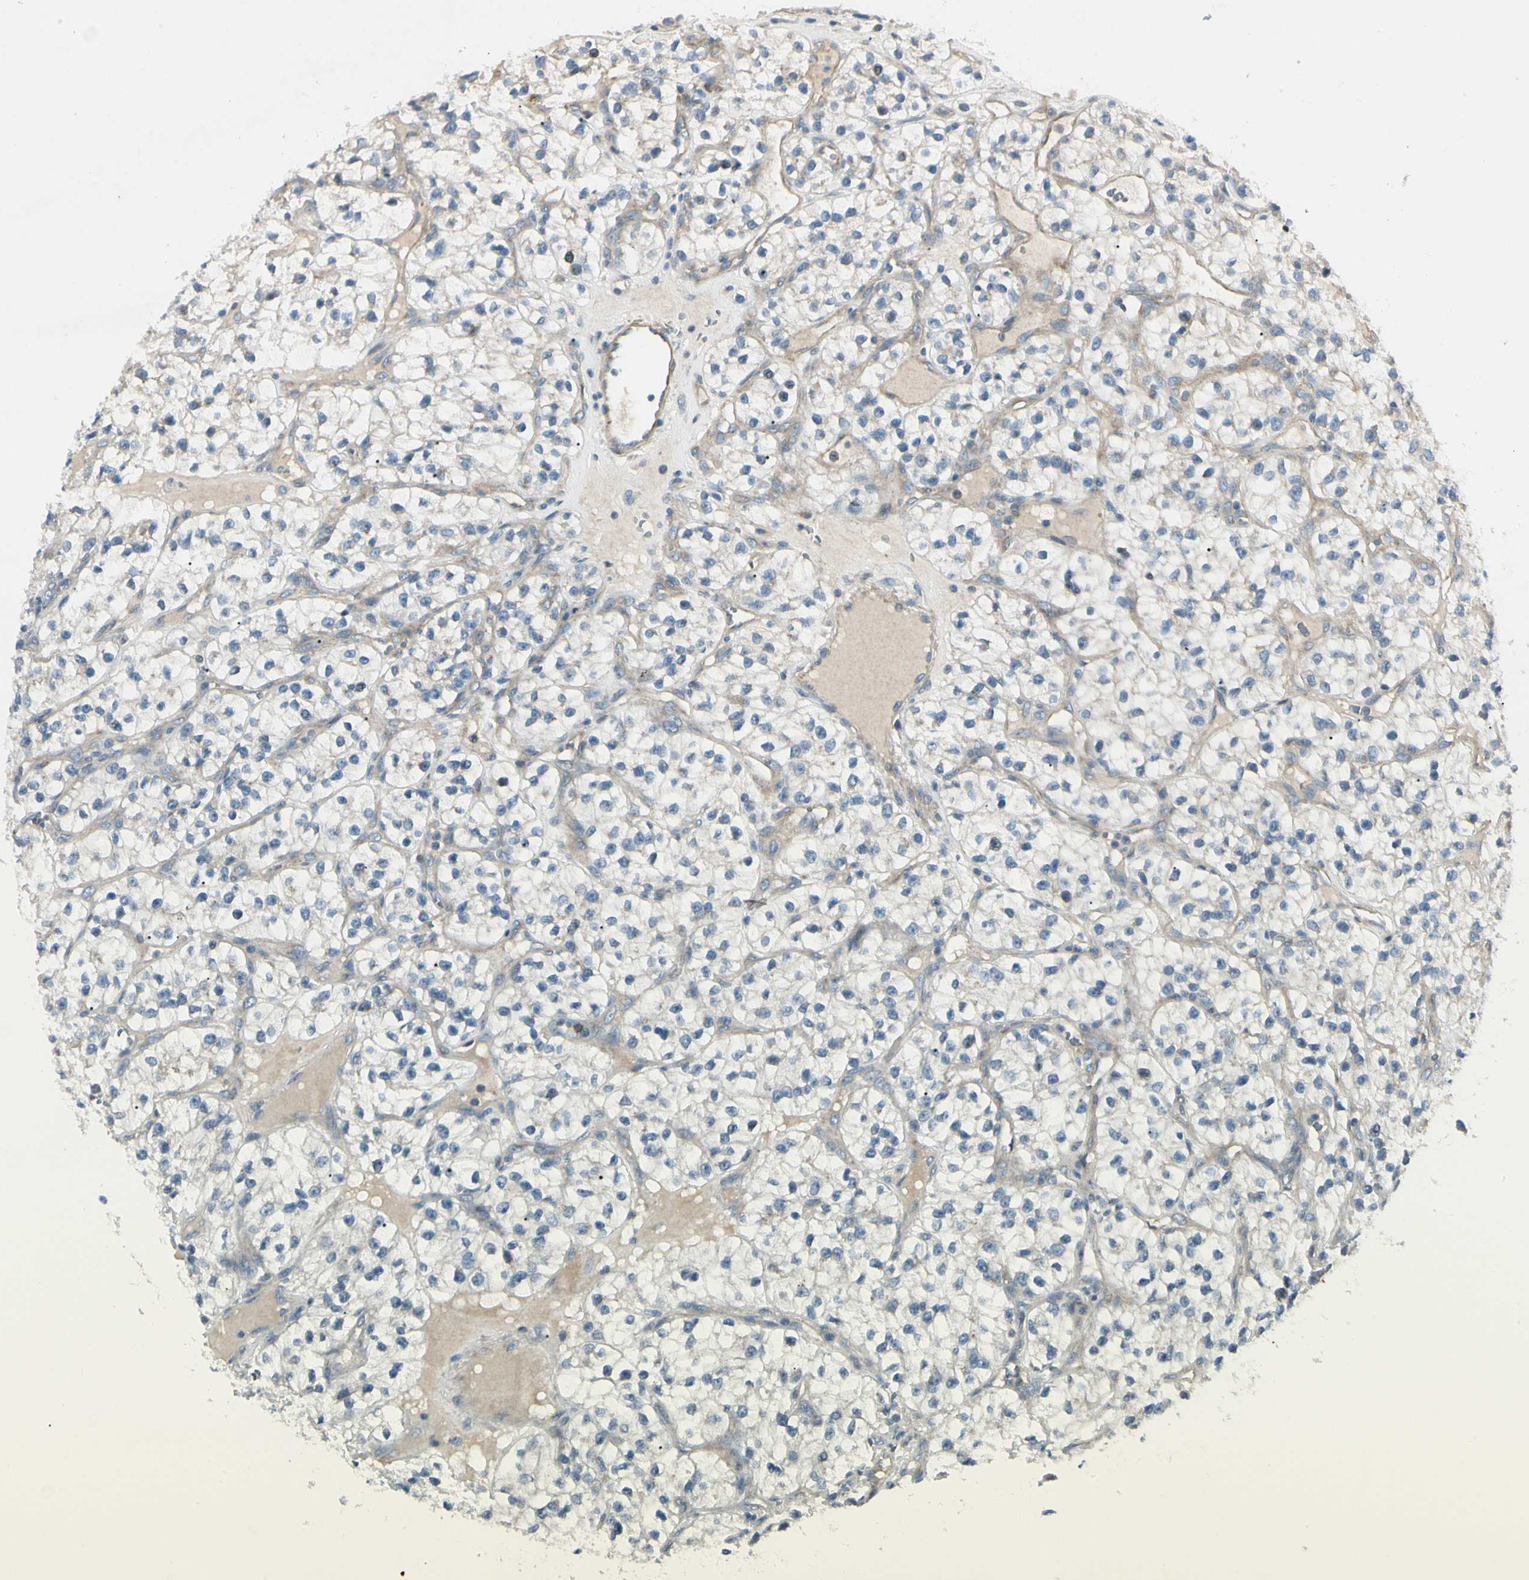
{"staining": {"intensity": "negative", "quantity": "none", "location": "none"}, "tissue": "renal cancer", "cell_type": "Tumor cells", "image_type": "cancer", "snomed": [{"axis": "morphology", "description": "Adenocarcinoma, NOS"}, {"axis": "topography", "description": "Kidney"}], "caption": "Protein analysis of renal cancer displays no significant expression in tumor cells.", "gene": "ABCA3", "patient": {"sex": "female", "age": 57}}